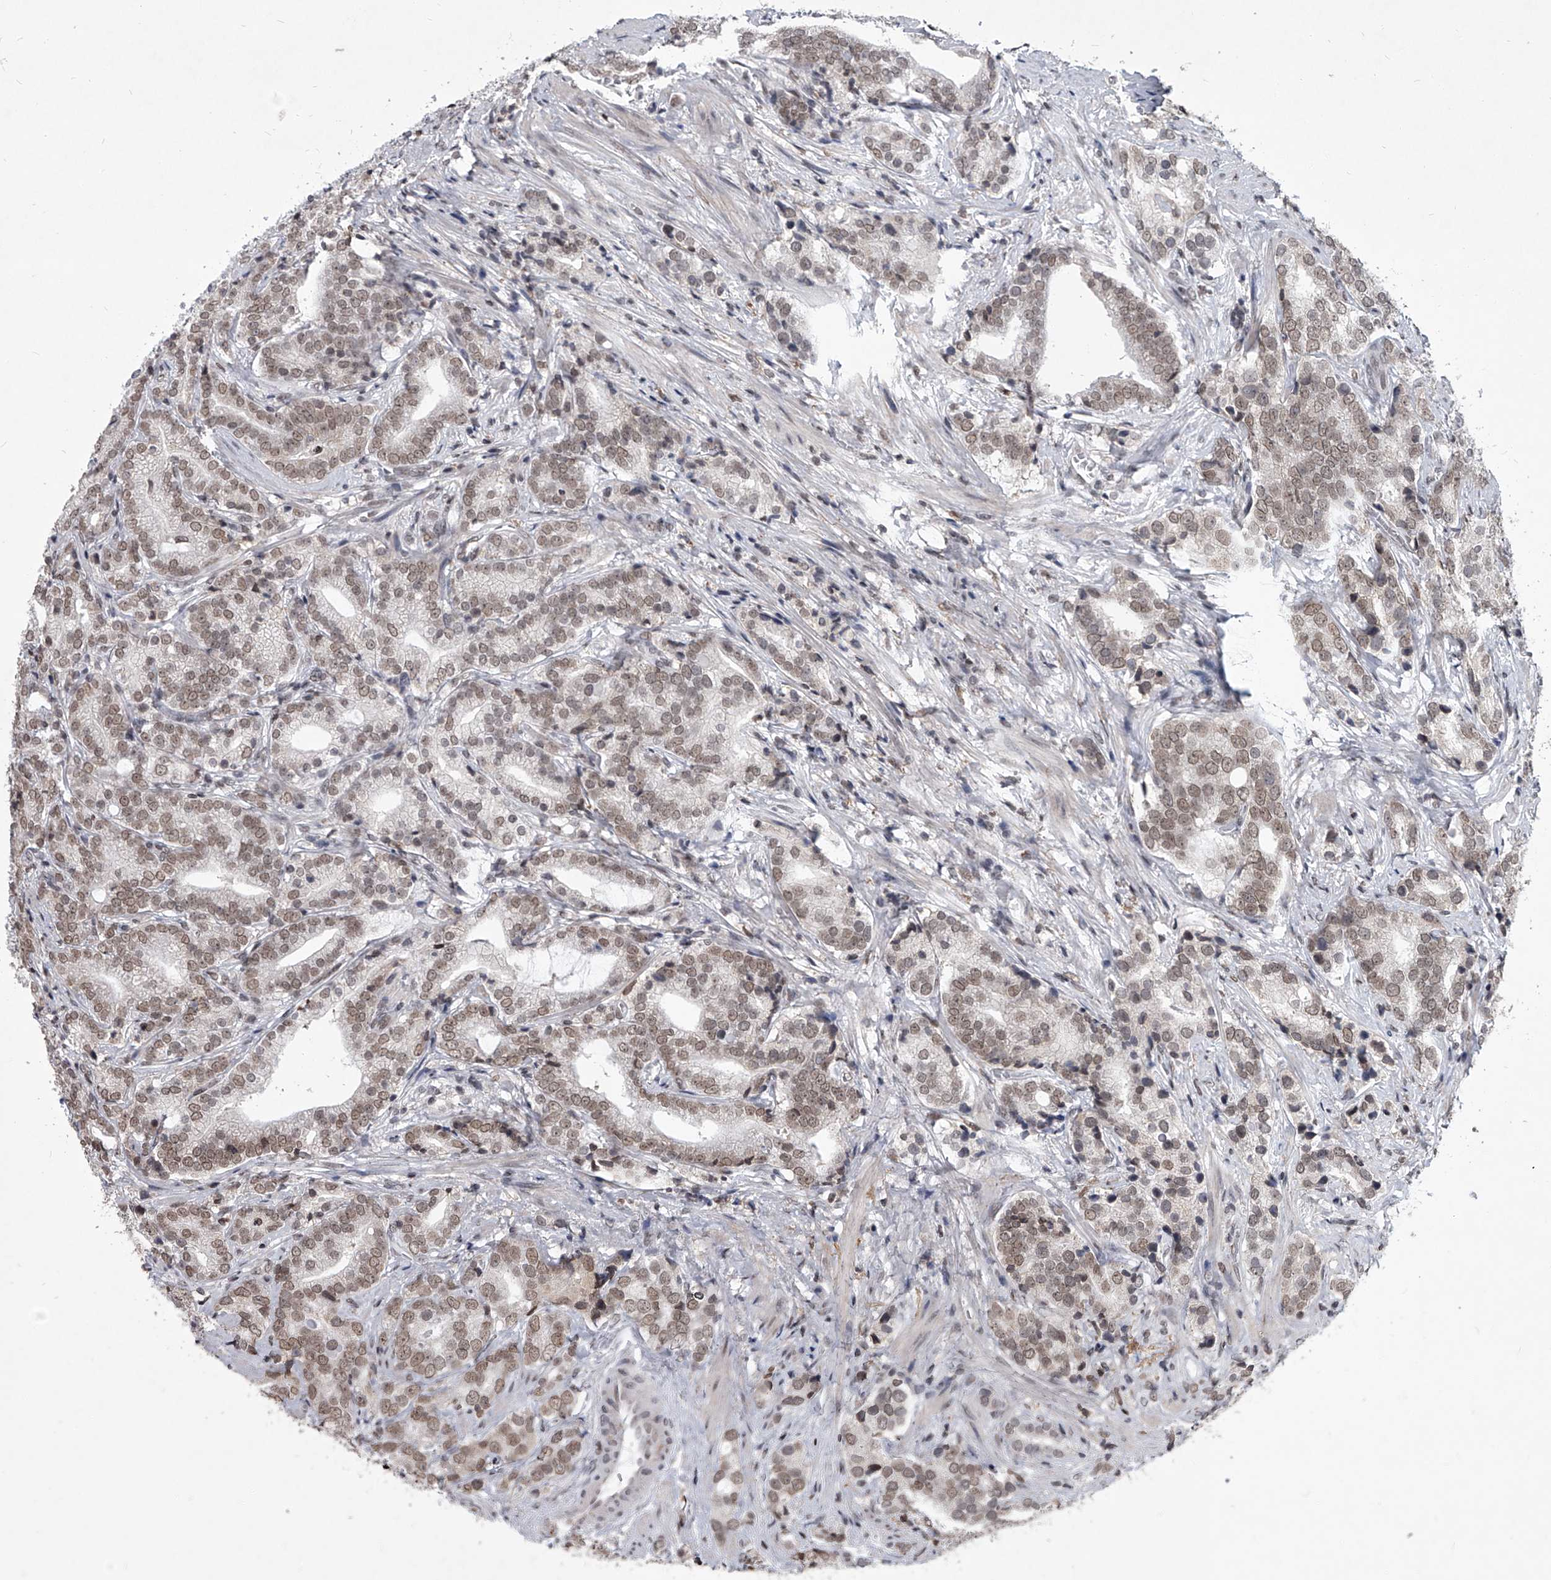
{"staining": {"intensity": "weak", "quantity": ">75%", "location": "nuclear"}, "tissue": "prostate cancer", "cell_type": "Tumor cells", "image_type": "cancer", "snomed": [{"axis": "morphology", "description": "Adenocarcinoma, High grade"}, {"axis": "topography", "description": "Prostate"}], "caption": "The photomicrograph exhibits immunohistochemical staining of prostate cancer. There is weak nuclear expression is present in about >75% of tumor cells. (IHC, brightfield microscopy, high magnification).", "gene": "PPIL4", "patient": {"sex": "male", "age": 57}}